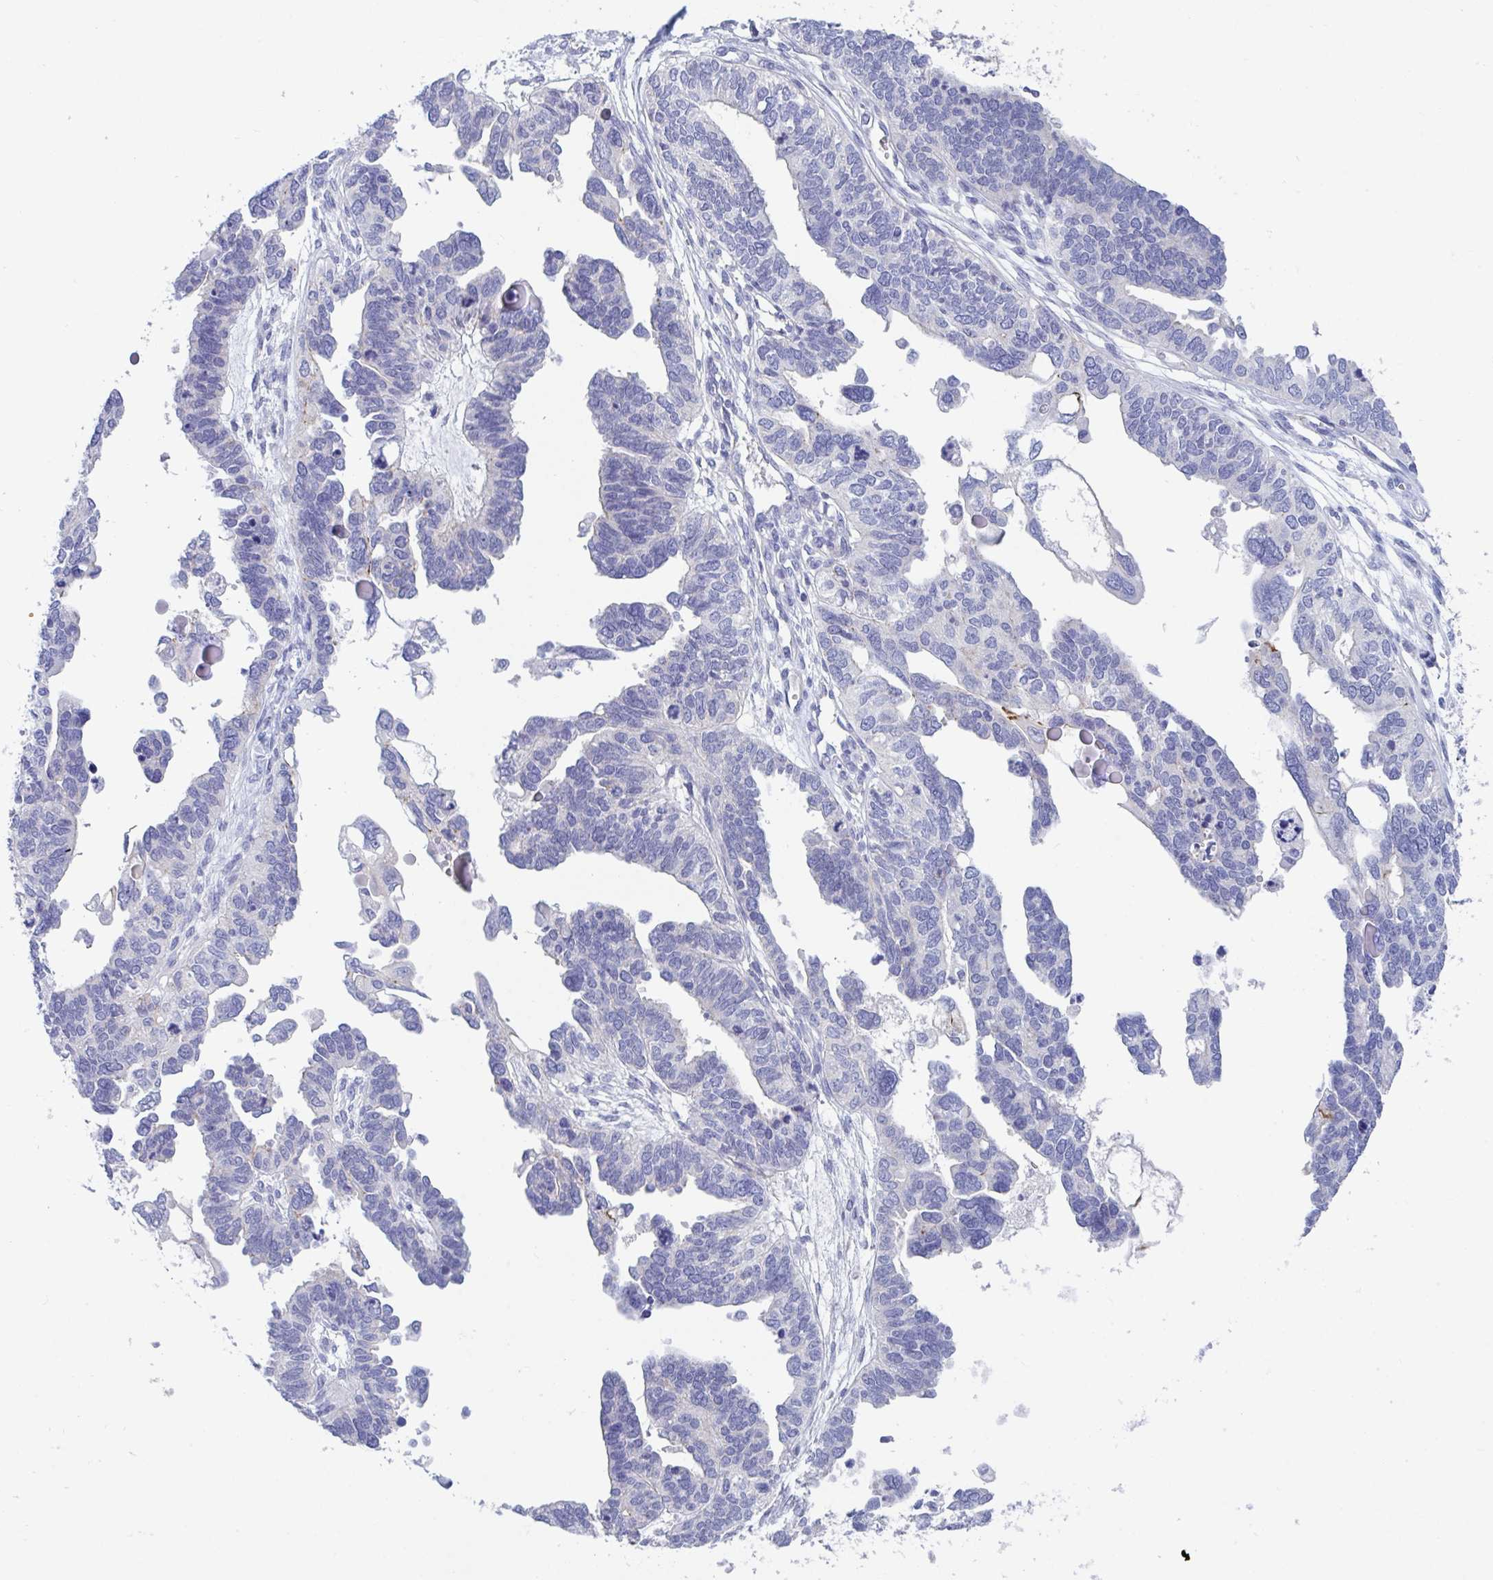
{"staining": {"intensity": "negative", "quantity": "none", "location": "none"}, "tissue": "ovarian cancer", "cell_type": "Tumor cells", "image_type": "cancer", "snomed": [{"axis": "morphology", "description": "Cystadenocarcinoma, serous, NOS"}, {"axis": "topography", "description": "Ovary"}], "caption": "The immunohistochemistry image has no significant expression in tumor cells of ovarian cancer tissue.", "gene": "TTC30B", "patient": {"sex": "female", "age": 51}}